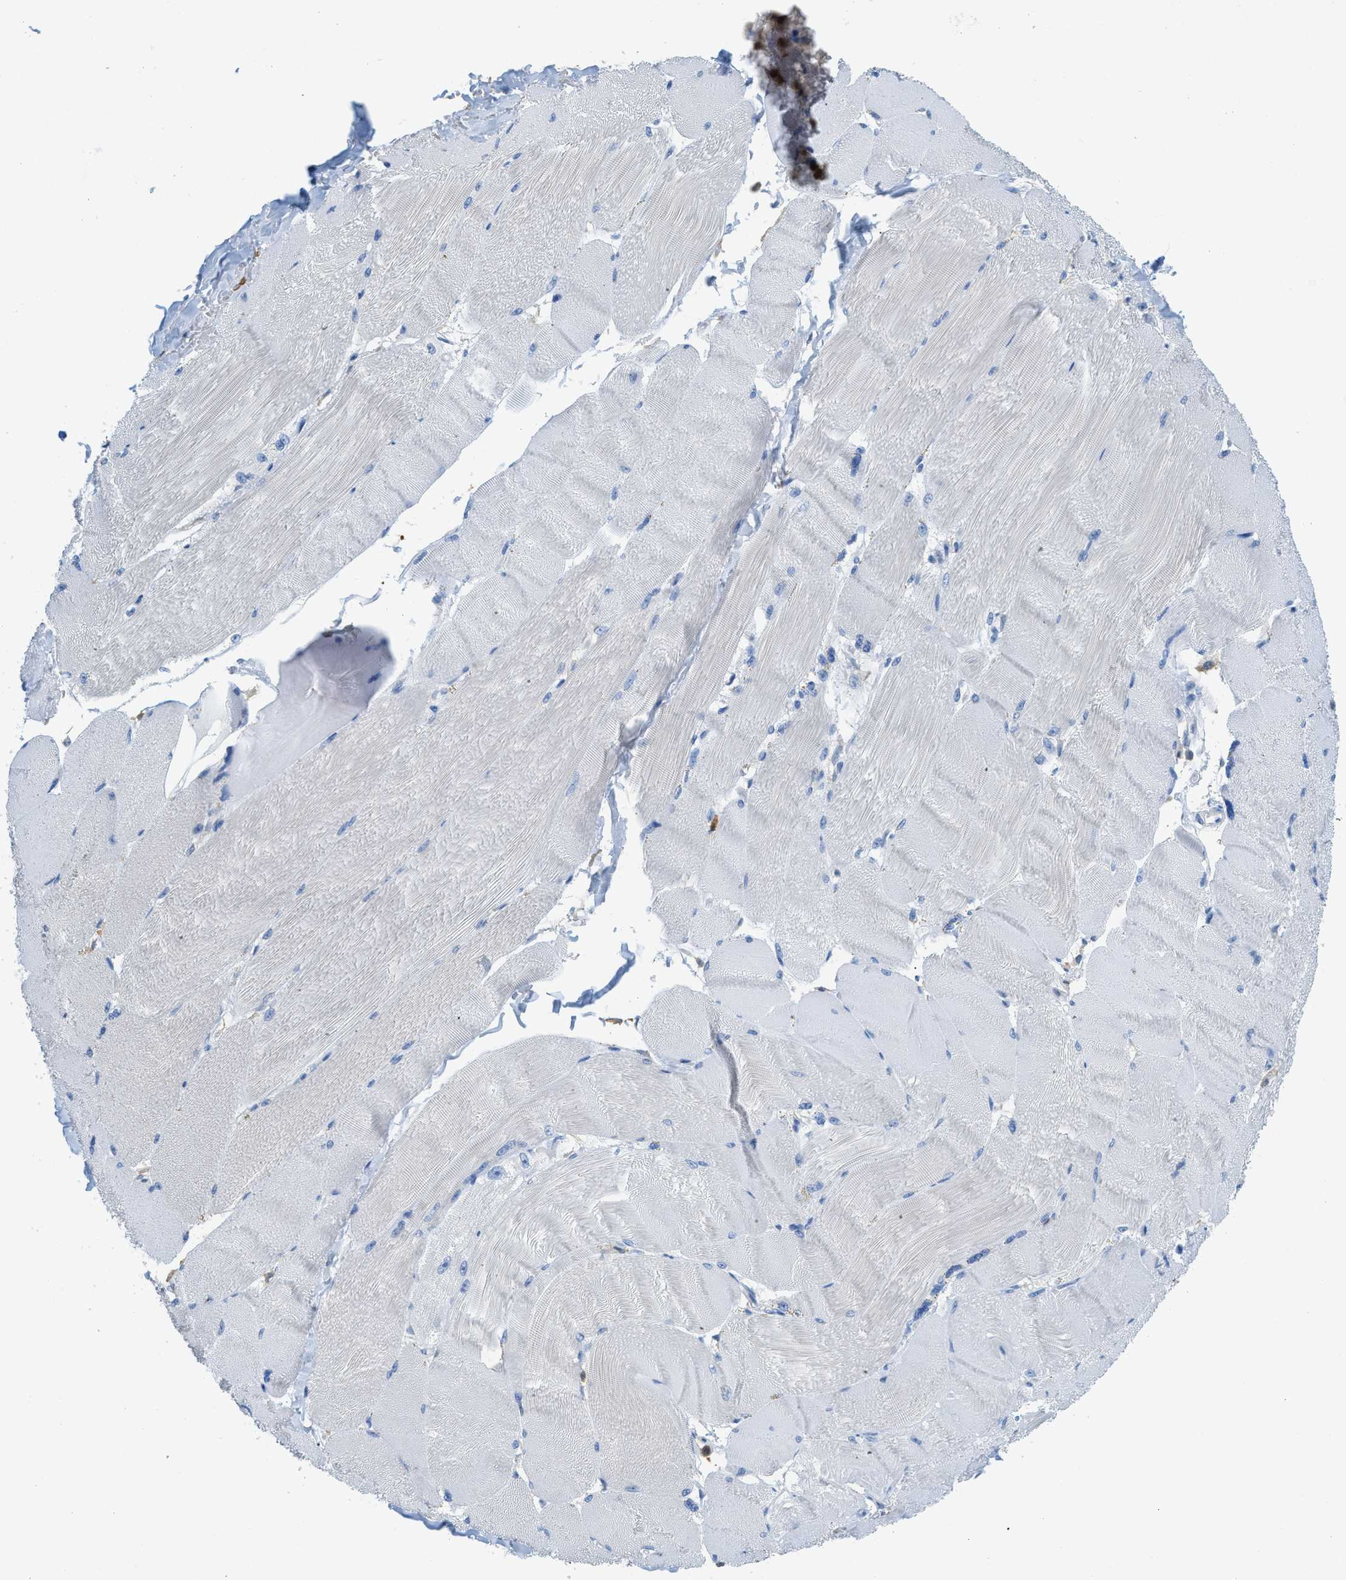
{"staining": {"intensity": "negative", "quantity": "none", "location": "none"}, "tissue": "skeletal muscle", "cell_type": "Myocytes", "image_type": "normal", "snomed": [{"axis": "morphology", "description": "Normal tissue, NOS"}, {"axis": "topography", "description": "Skin"}, {"axis": "topography", "description": "Skeletal muscle"}], "caption": "Immunohistochemistry micrograph of benign skeletal muscle stained for a protein (brown), which displays no positivity in myocytes. (DAB (3,3'-diaminobenzidine) IHC visualized using brightfield microscopy, high magnification).", "gene": "SERPINB1", "patient": {"sex": "male", "age": 83}}